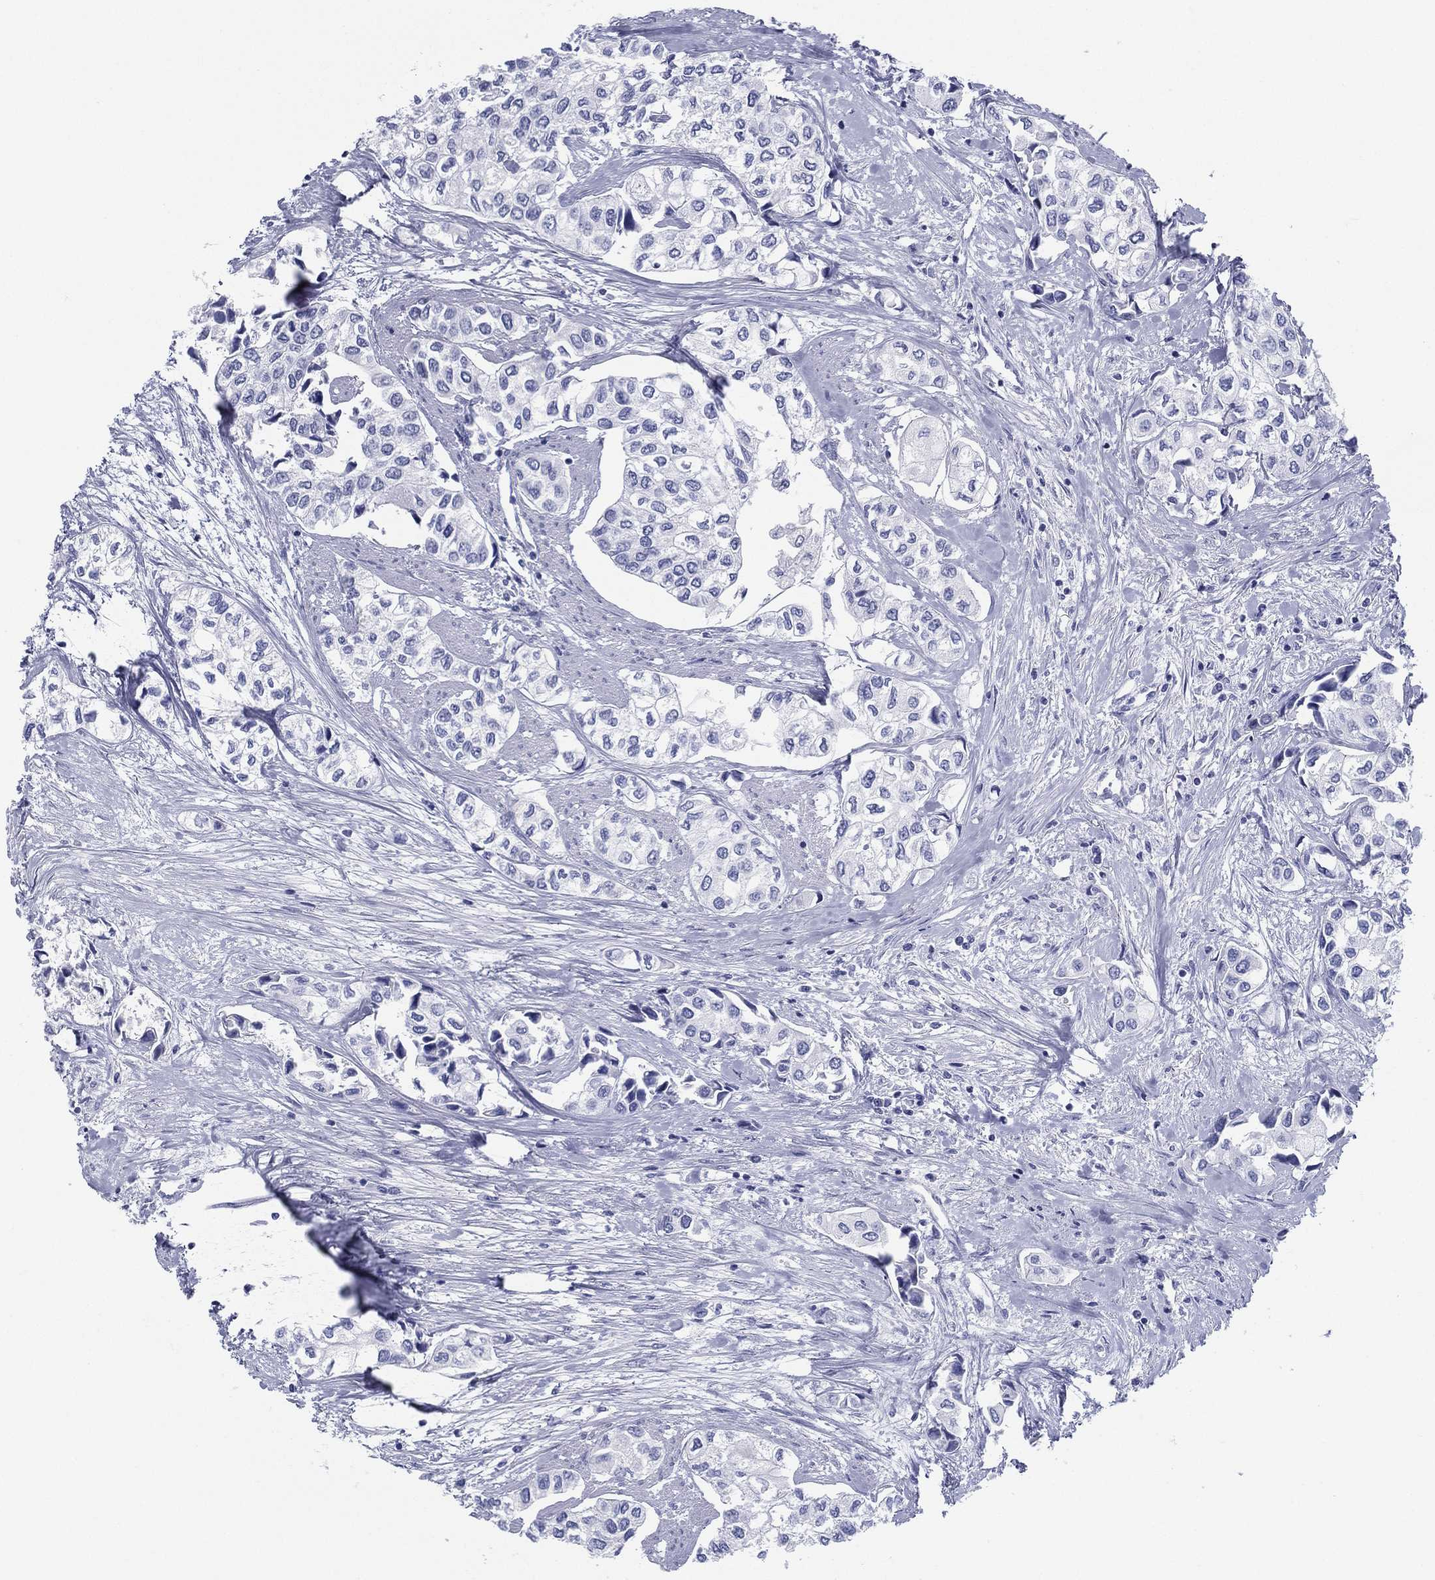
{"staining": {"intensity": "negative", "quantity": "none", "location": "none"}, "tissue": "urothelial cancer", "cell_type": "Tumor cells", "image_type": "cancer", "snomed": [{"axis": "morphology", "description": "Urothelial carcinoma, High grade"}, {"axis": "topography", "description": "Urinary bladder"}], "caption": "Urothelial carcinoma (high-grade) was stained to show a protein in brown. There is no significant positivity in tumor cells. The staining was performed using DAB to visualize the protein expression in brown, while the nuclei were stained in blue with hematoxylin (Magnification: 20x).", "gene": "RSPH4A", "patient": {"sex": "male", "age": 73}}